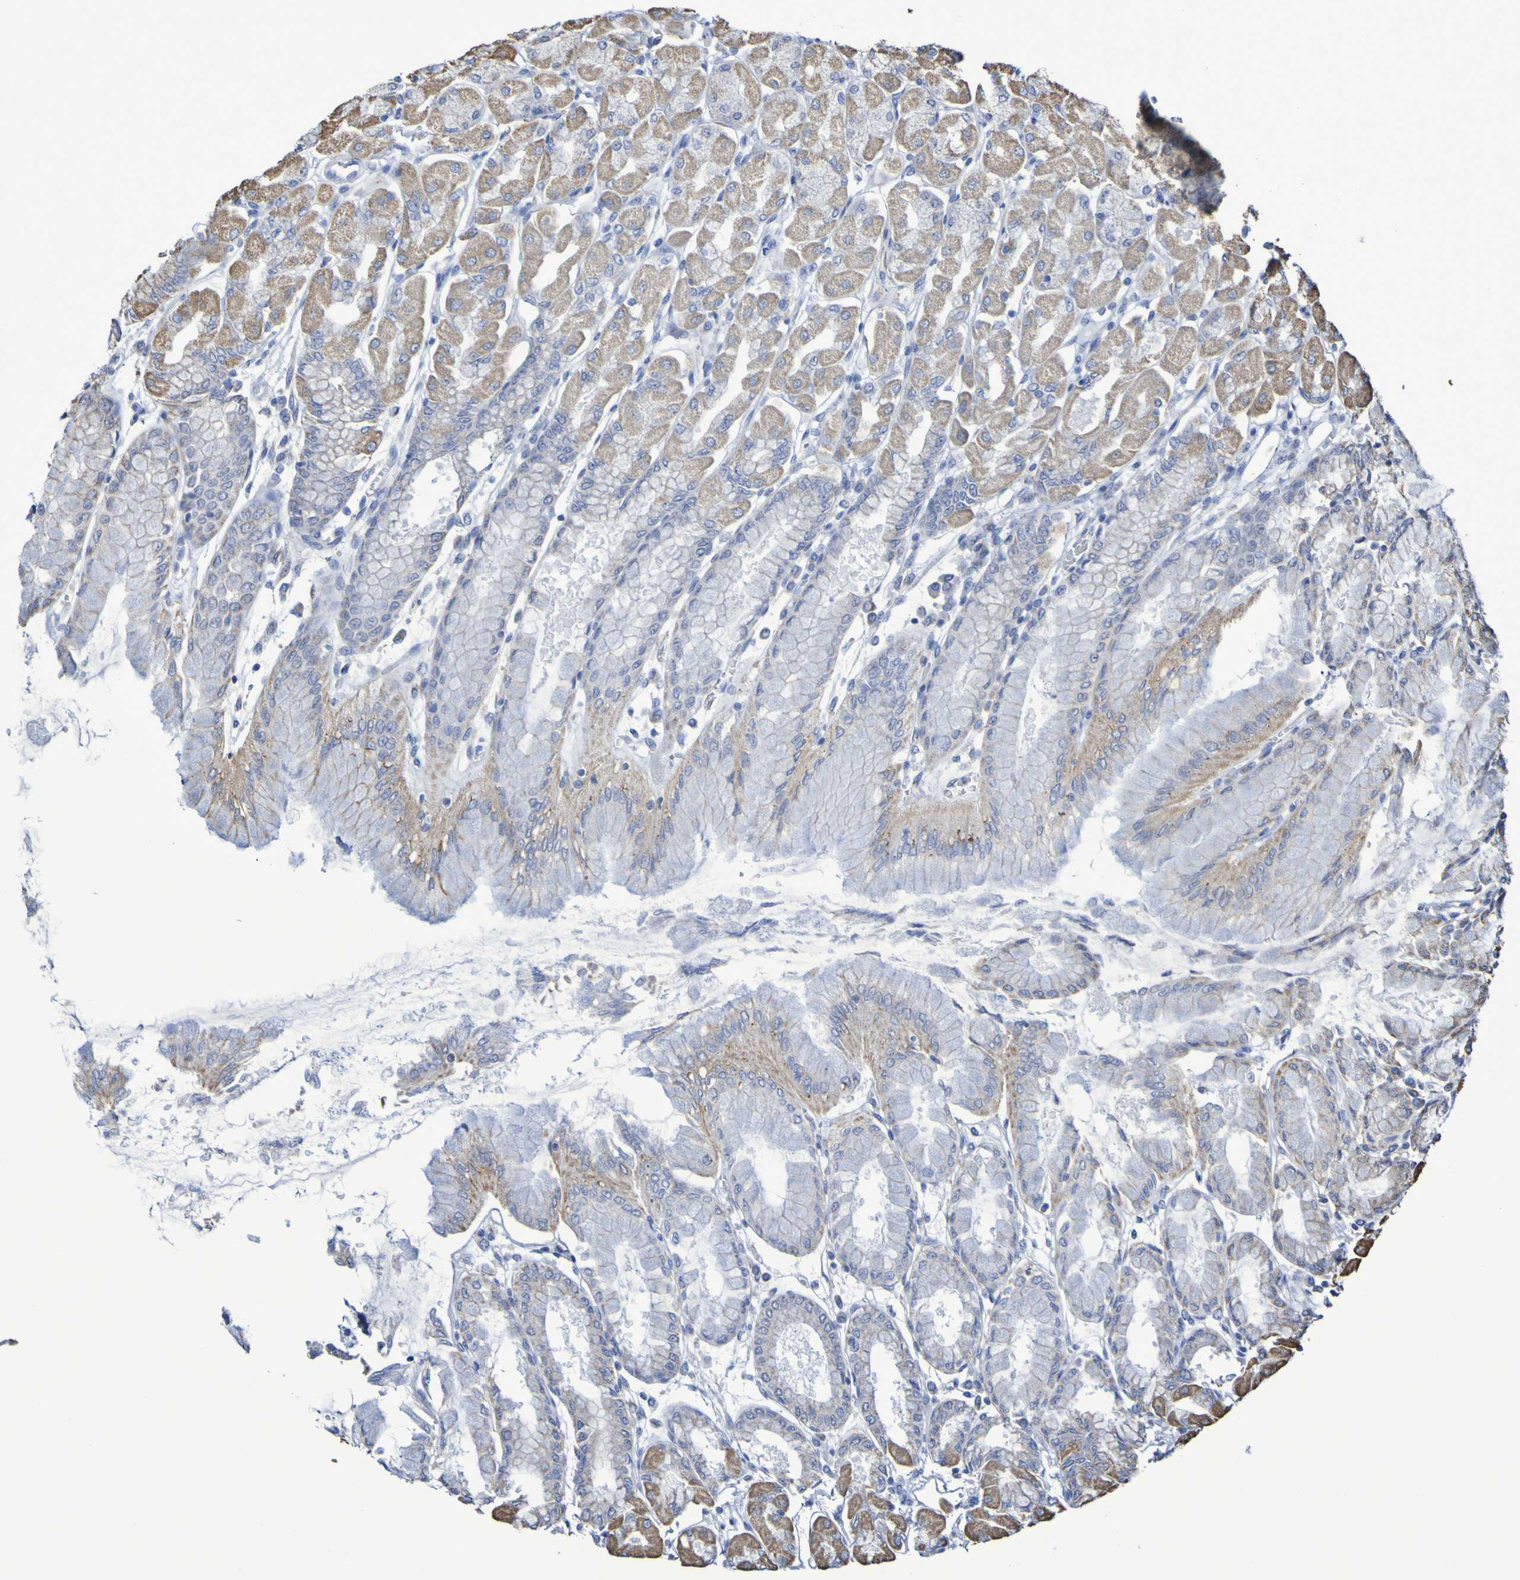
{"staining": {"intensity": "moderate", "quantity": "25%-75%", "location": "cytoplasmic/membranous"}, "tissue": "stomach", "cell_type": "Glandular cells", "image_type": "normal", "snomed": [{"axis": "morphology", "description": "Normal tissue, NOS"}, {"axis": "topography", "description": "Stomach, upper"}], "caption": "A brown stain shows moderate cytoplasmic/membranous expression of a protein in glandular cells of unremarkable human stomach. Nuclei are stained in blue.", "gene": "CNTN2", "patient": {"sex": "female", "age": 56}}